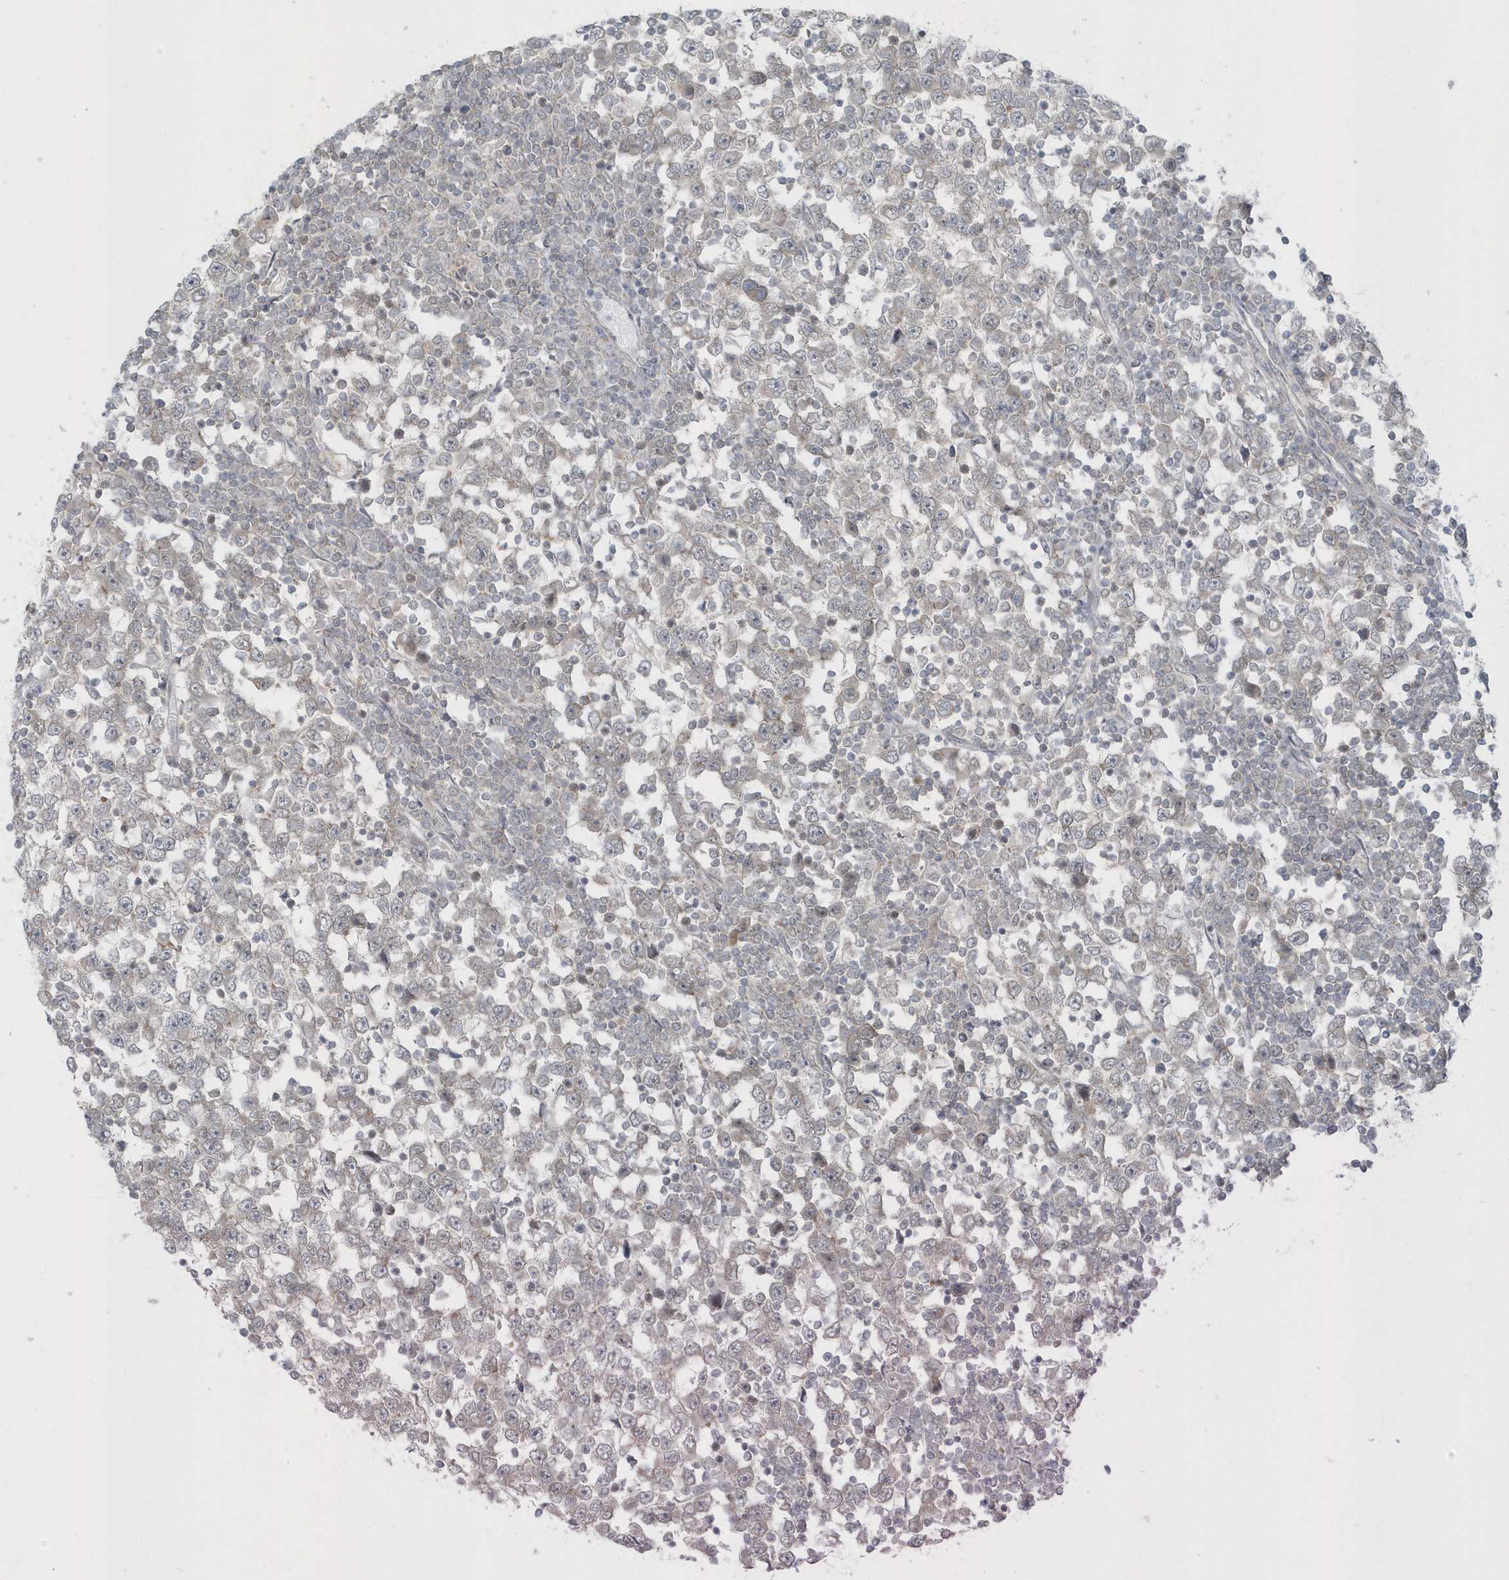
{"staining": {"intensity": "negative", "quantity": "none", "location": "none"}, "tissue": "testis cancer", "cell_type": "Tumor cells", "image_type": "cancer", "snomed": [{"axis": "morphology", "description": "Seminoma, NOS"}, {"axis": "topography", "description": "Testis"}], "caption": "Seminoma (testis) was stained to show a protein in brown. There is no significant positivity in tumor cells. (DAB (3,3'-diaminobenzidine) IHC, high magnification).", "gene": "PARD3B", "patient": {"sex": "male", "age": 65}}